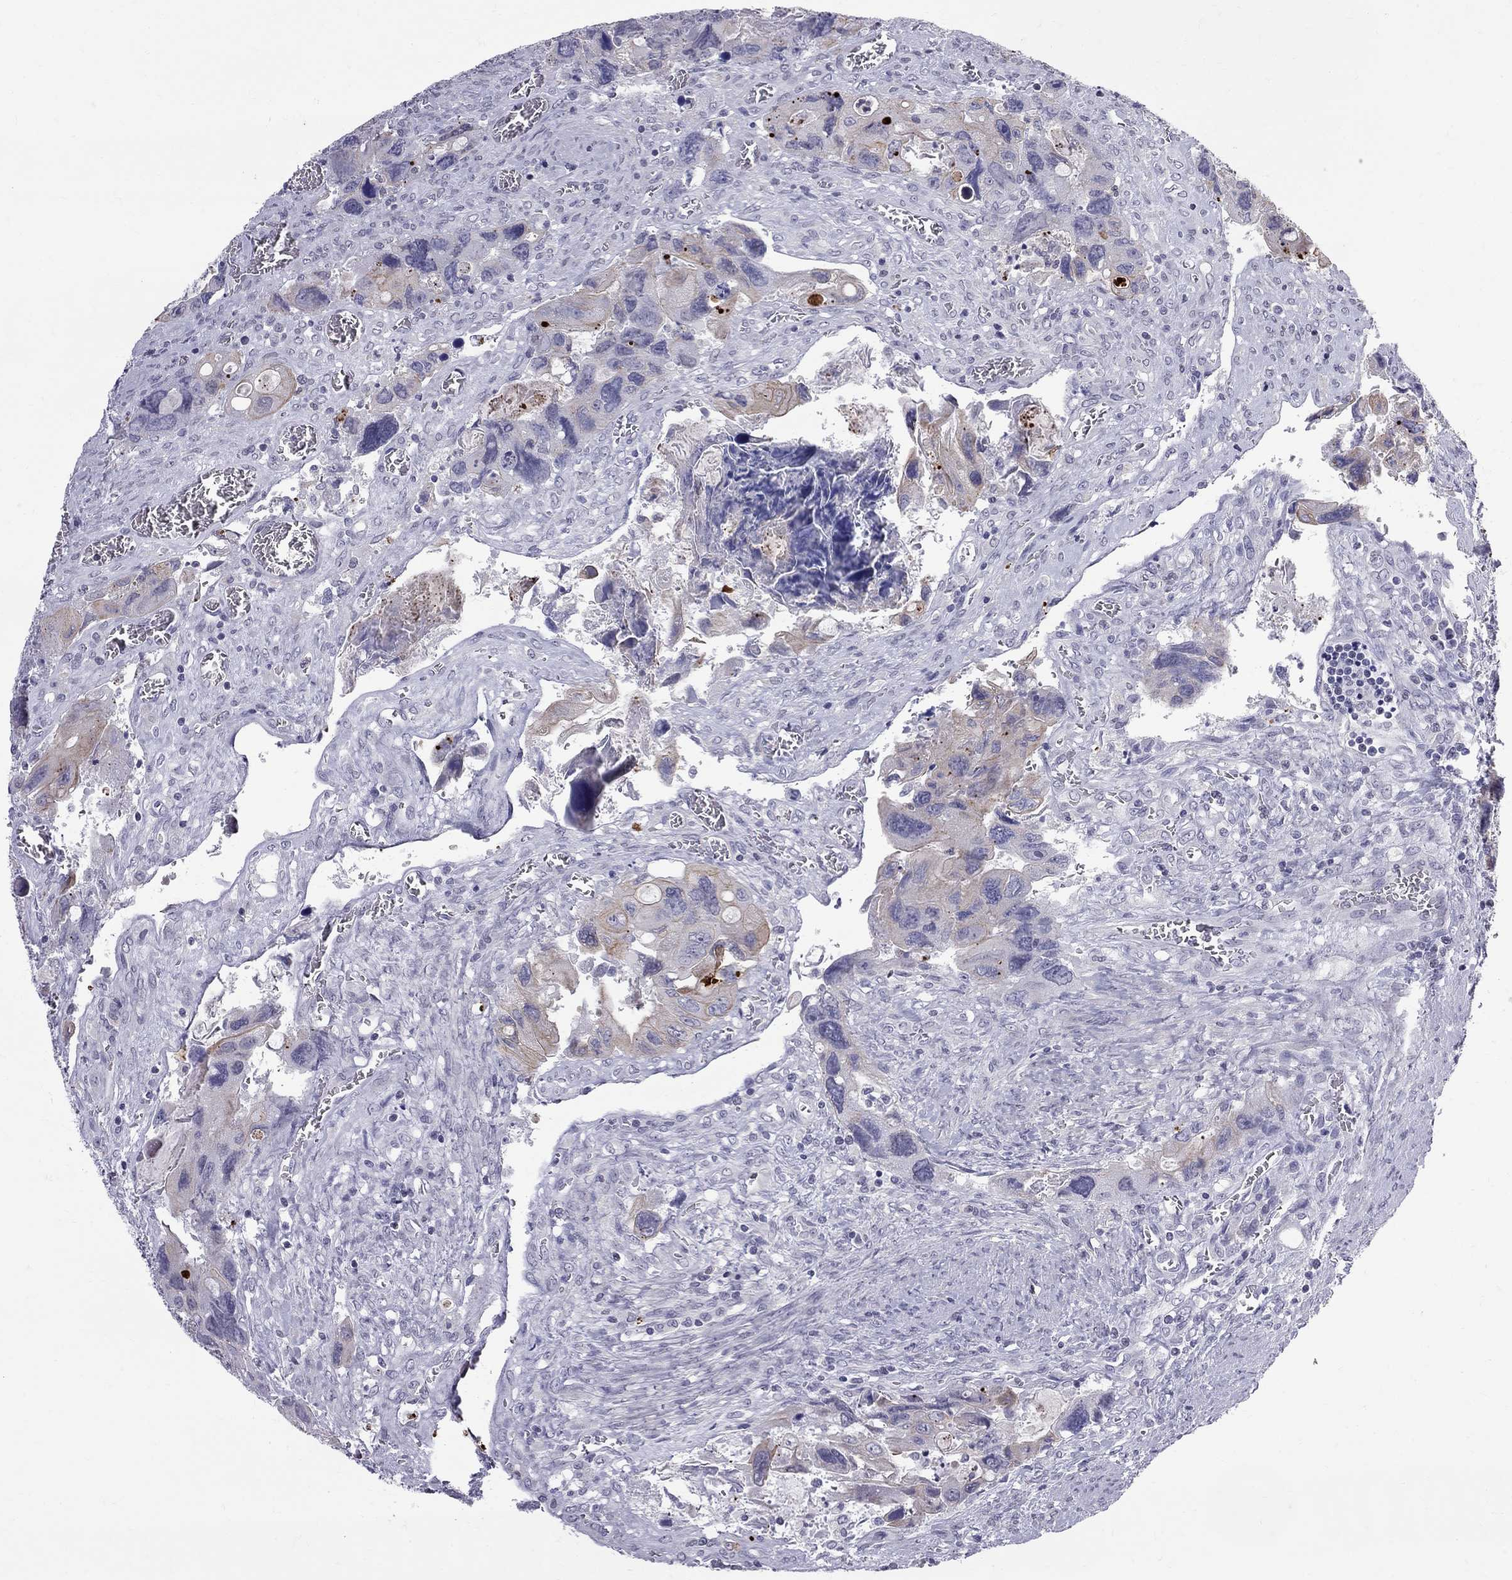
{"staining": {"intensity": "weak", "quantity": "25%-75%", "location": "cytoplasmic/membranous"}, "tissue": "colorectal cancer", "cell_type": "Tumor cells", "image_type": "cancer", "snomed": [{"axis": "morphology", "description": "Adenocarcinoma, NOS"}, {"axis": "topography", "description": "Rectum"}], "caption": "Immunohistochemical staining of human adenocarcinoma (colorectal) shows low levels of weak cytoplasmic/membranous protein positivity in approximately 25%-75% of tumor cells. The staining was performed using DAB to visualize the protein expression in brown, while the nuclei were stained in blue with hematoxylin (Magnification: 20x).", "gene": "MUC15", "patient": {"sex": "male", "age": 62}}